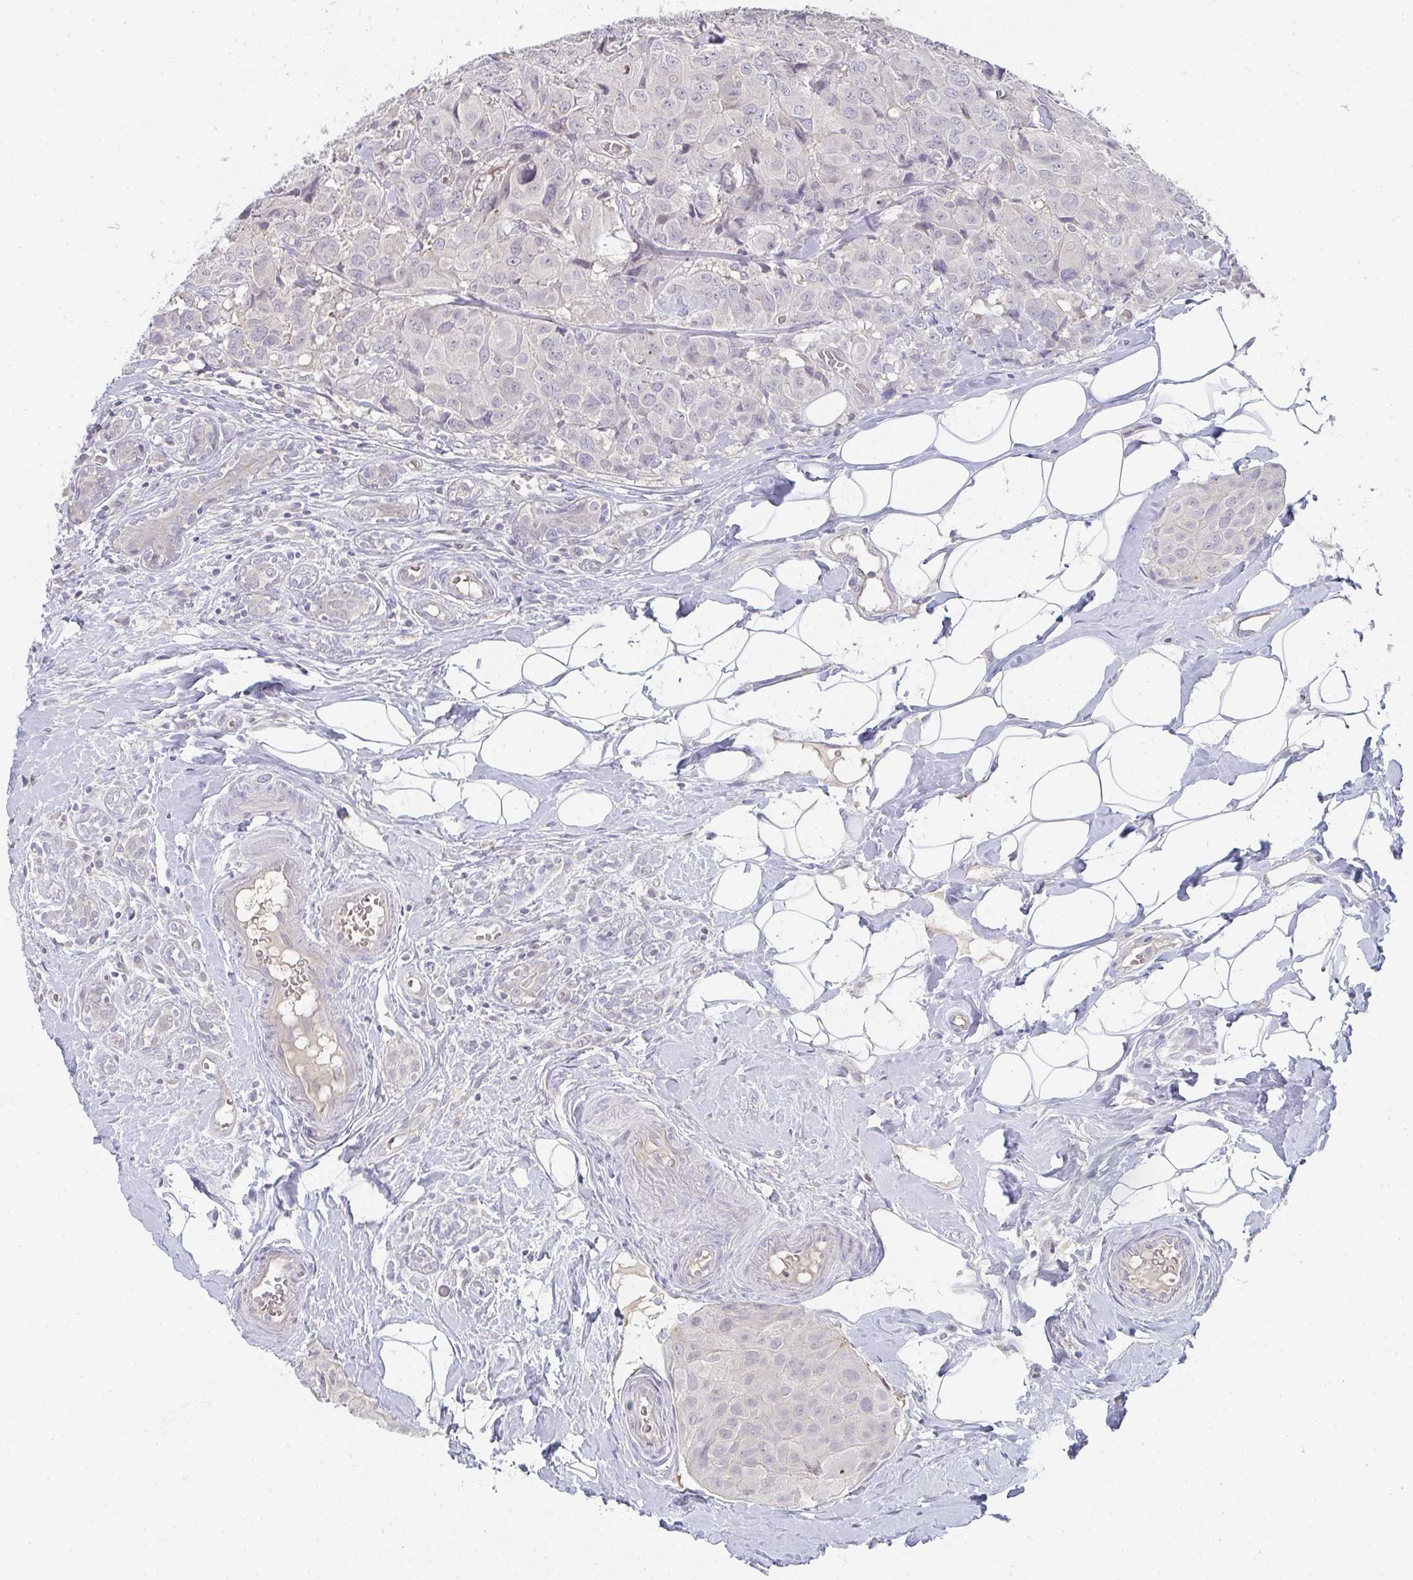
{"staining": {"intensity": "negative", "quantity": "none", "location": "none"}, "tissue": "breast cancer", "cell_type": "Tumor cells", "image_type": "cancer", "snomed": [{"axis": "morphology", "description": "Duct carcinoma"}, {"axis": "topography", "description": "Breast"}], "caption": "High magnification brightfield microscopy of breast cancer stained with DAB (3,3'-diaminobenzidine) (brown) and counterstained with hematoxylin (blue): tumor cells show no significant expression.", "gene": "CHMP5", "patient": {"sex": "female", "age": 43}}